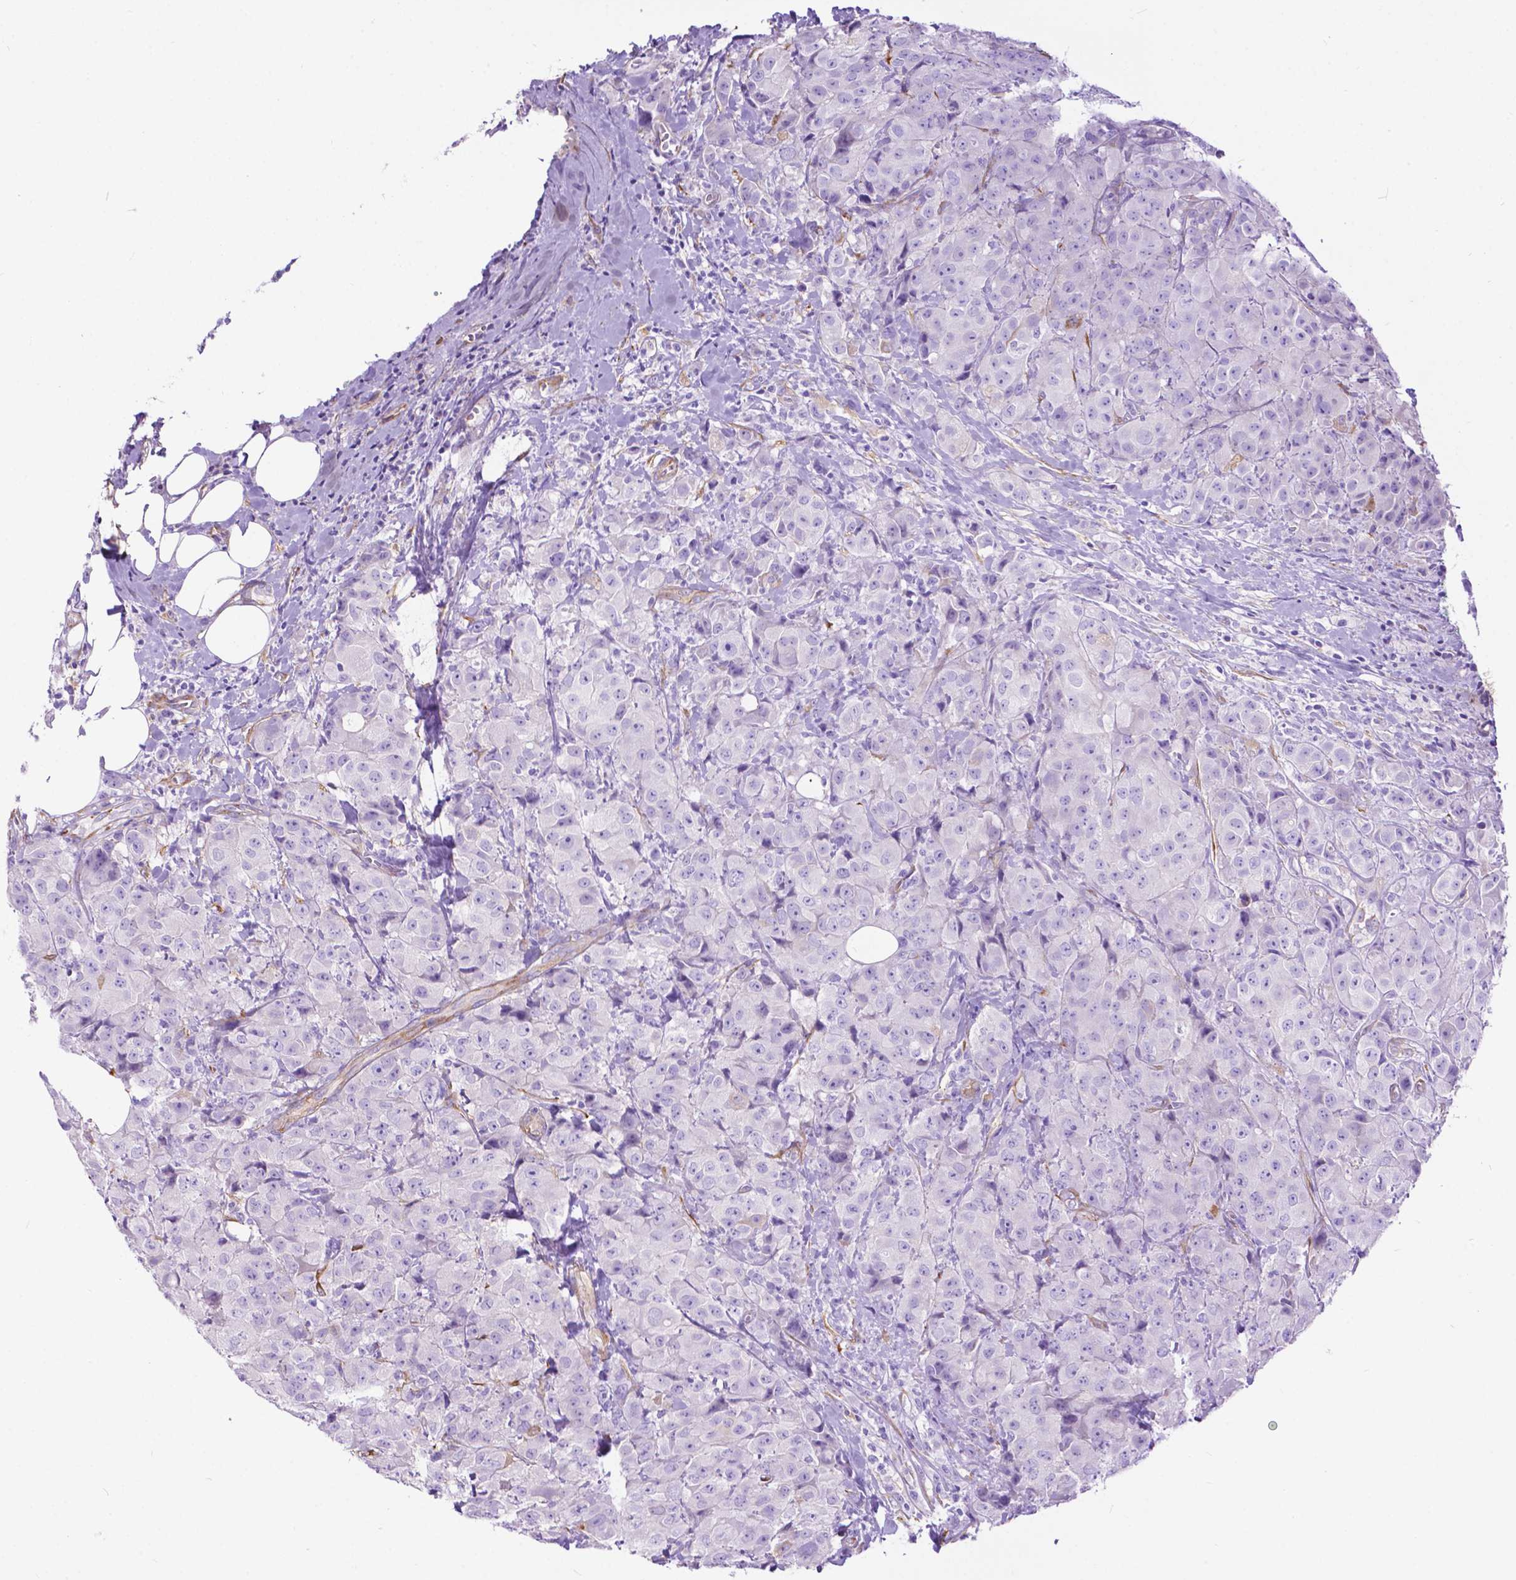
{"staining": {"intensity": "negative", "quantity": "none", "location": "none"}, "tissue": "breast cancer", "cell_type": "Tumor cells", "image_type": "cancer", "snomed": [{"axis": "morphology", "description": "Normal tissue, NOS"}, {"axis": "morphology", "description": "Duct carcinoma"}, {"axis": "topography", "description": "Breast"}], "caption": "Human breast intraductal carcinoma stained for a protein using immunohistochemistry displays no staining in tumor cells.", "gene": "PCDHA12", "patient": {"sex": "female", "age": 43}}